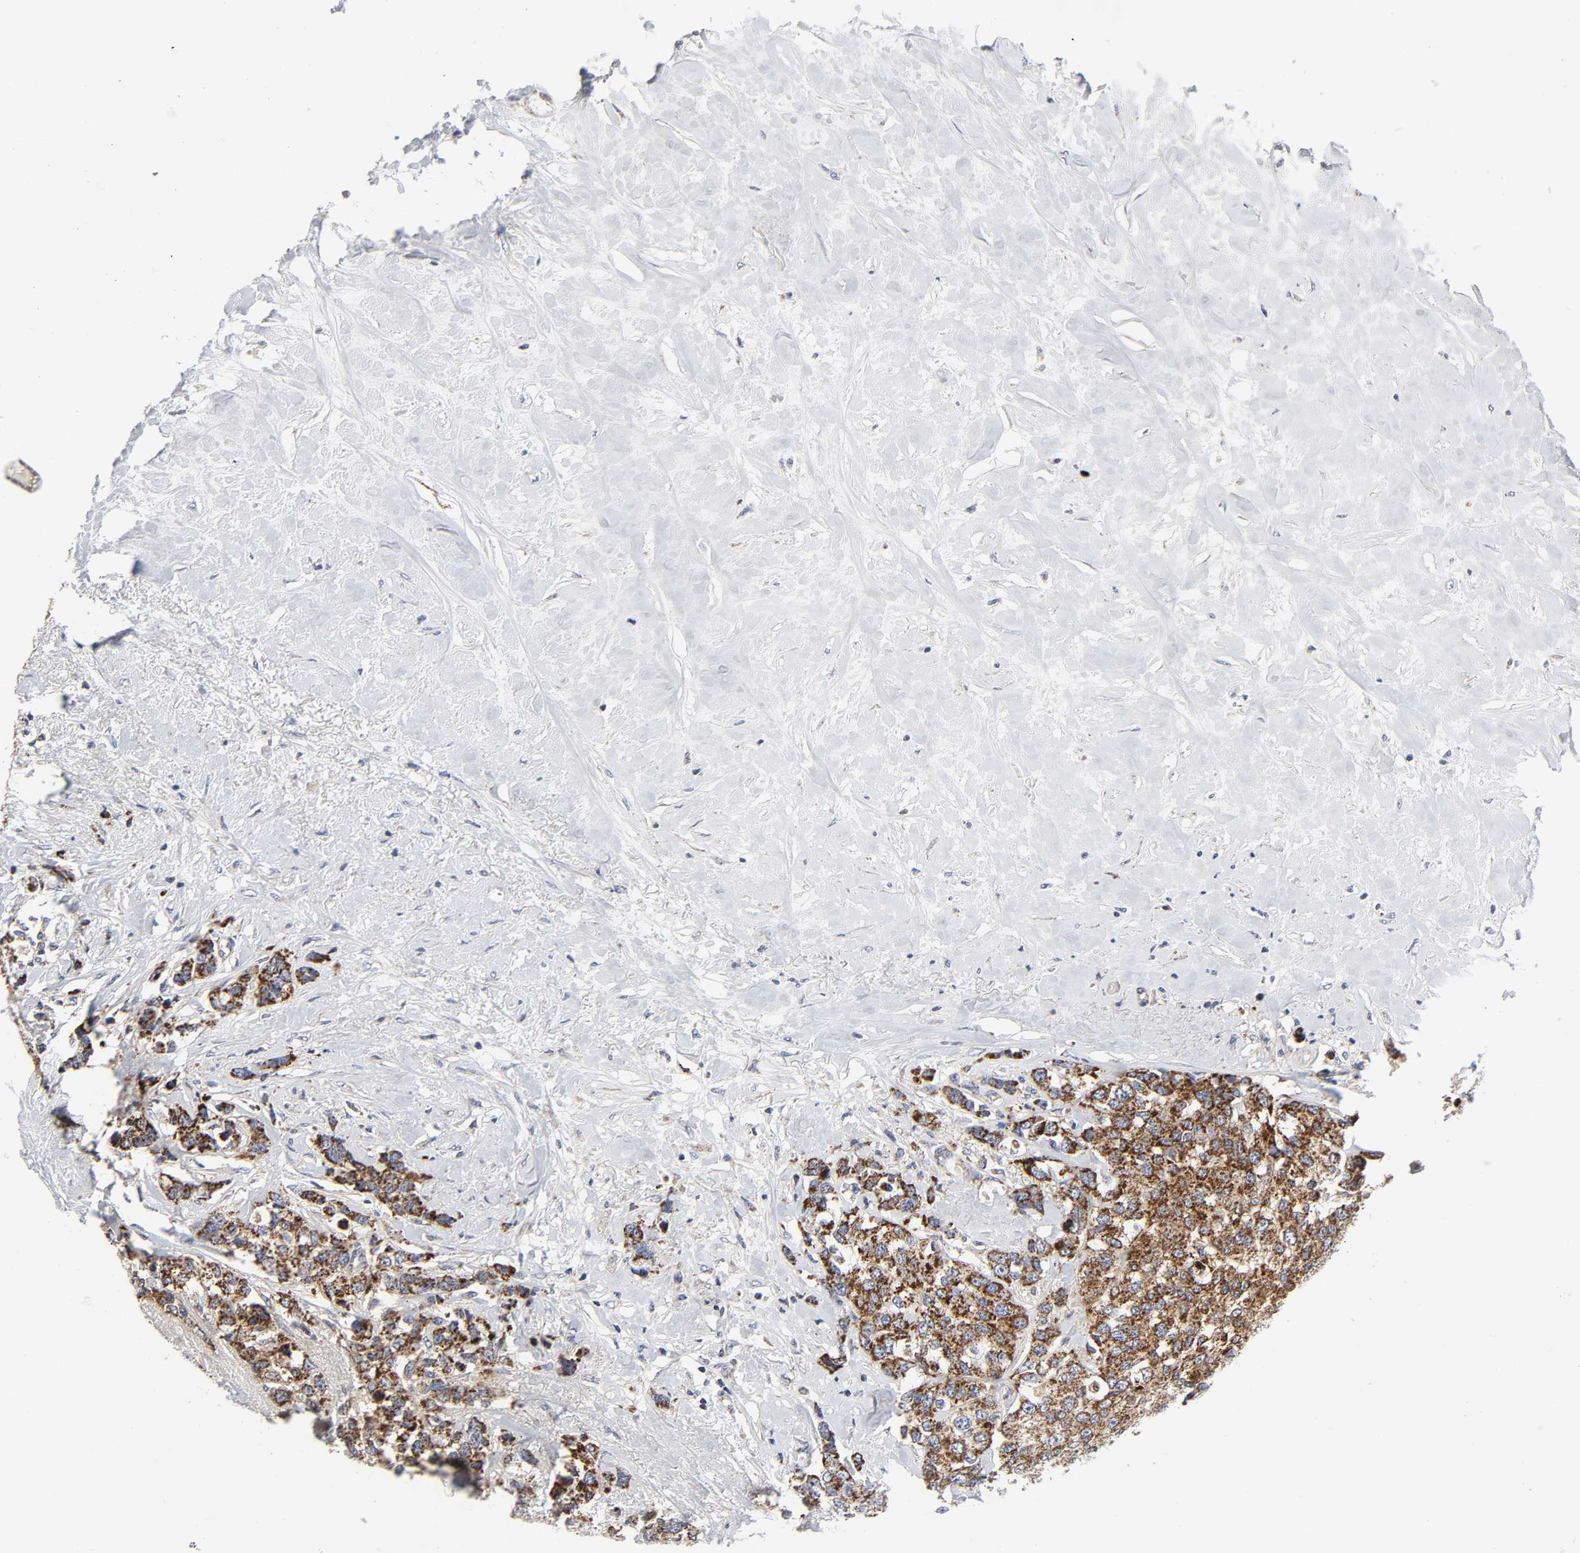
{"staining": {"intensity": "moderate", "quantity": "25%-75%", "location": "cytoplasmic/membranous"}, "tissue": "breast cancer", "cell_type": "Tumor cells", "image_type": "cancer", "snomed": [{"axis": "morphology", "description": "Duct carcinoma"}, {"axis": "topography", "description": "Breast"}], "caption": "An image of human breast cancer stained for a protein displays moderate cytoplasmic/membranous brown staining in tumor cells.", "gene": "AOPEP", "patient": {"sex": "female", "age": 51}}